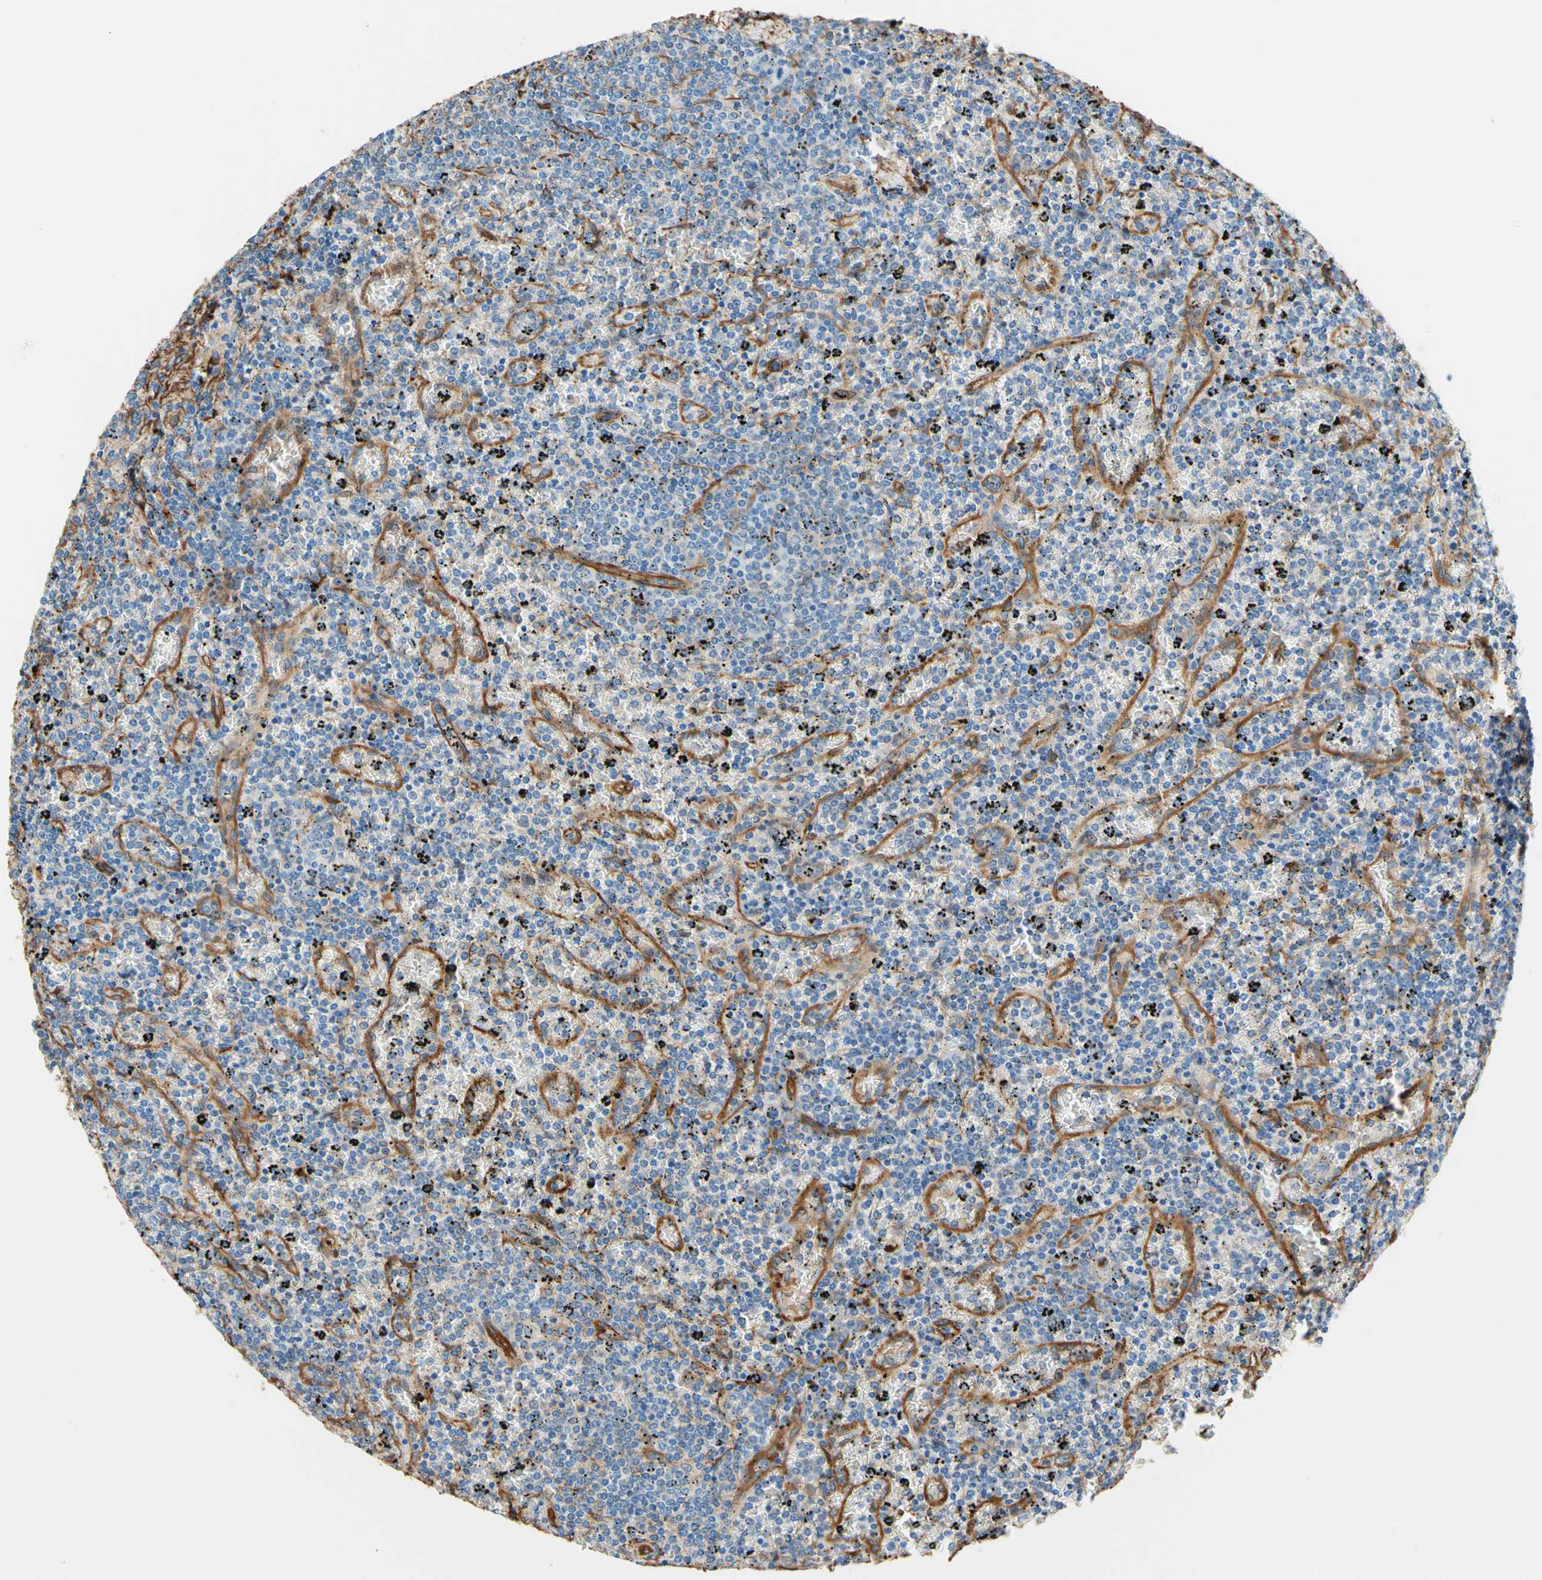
{"staining": {"intensity": "negative", "quantity": "none", "location": "none"}, "tissue": "lymphoma", "cell_type": "Tumor cells", "image_type": "cancer", "snomed": [{"axis": "morphology", "description": "Malignant lymphoma, non-Hodgkin's type, Low grade"}, {"axis": "topography", "description": "Spleen"}], "caption": "A photomicrograph of human low-grade malignant lymphoma, non-Hodgkin's type is negative for staining in tumor cells.", "gene": "DPYSL3", "patient": {"sex": "female", "age": 77}}